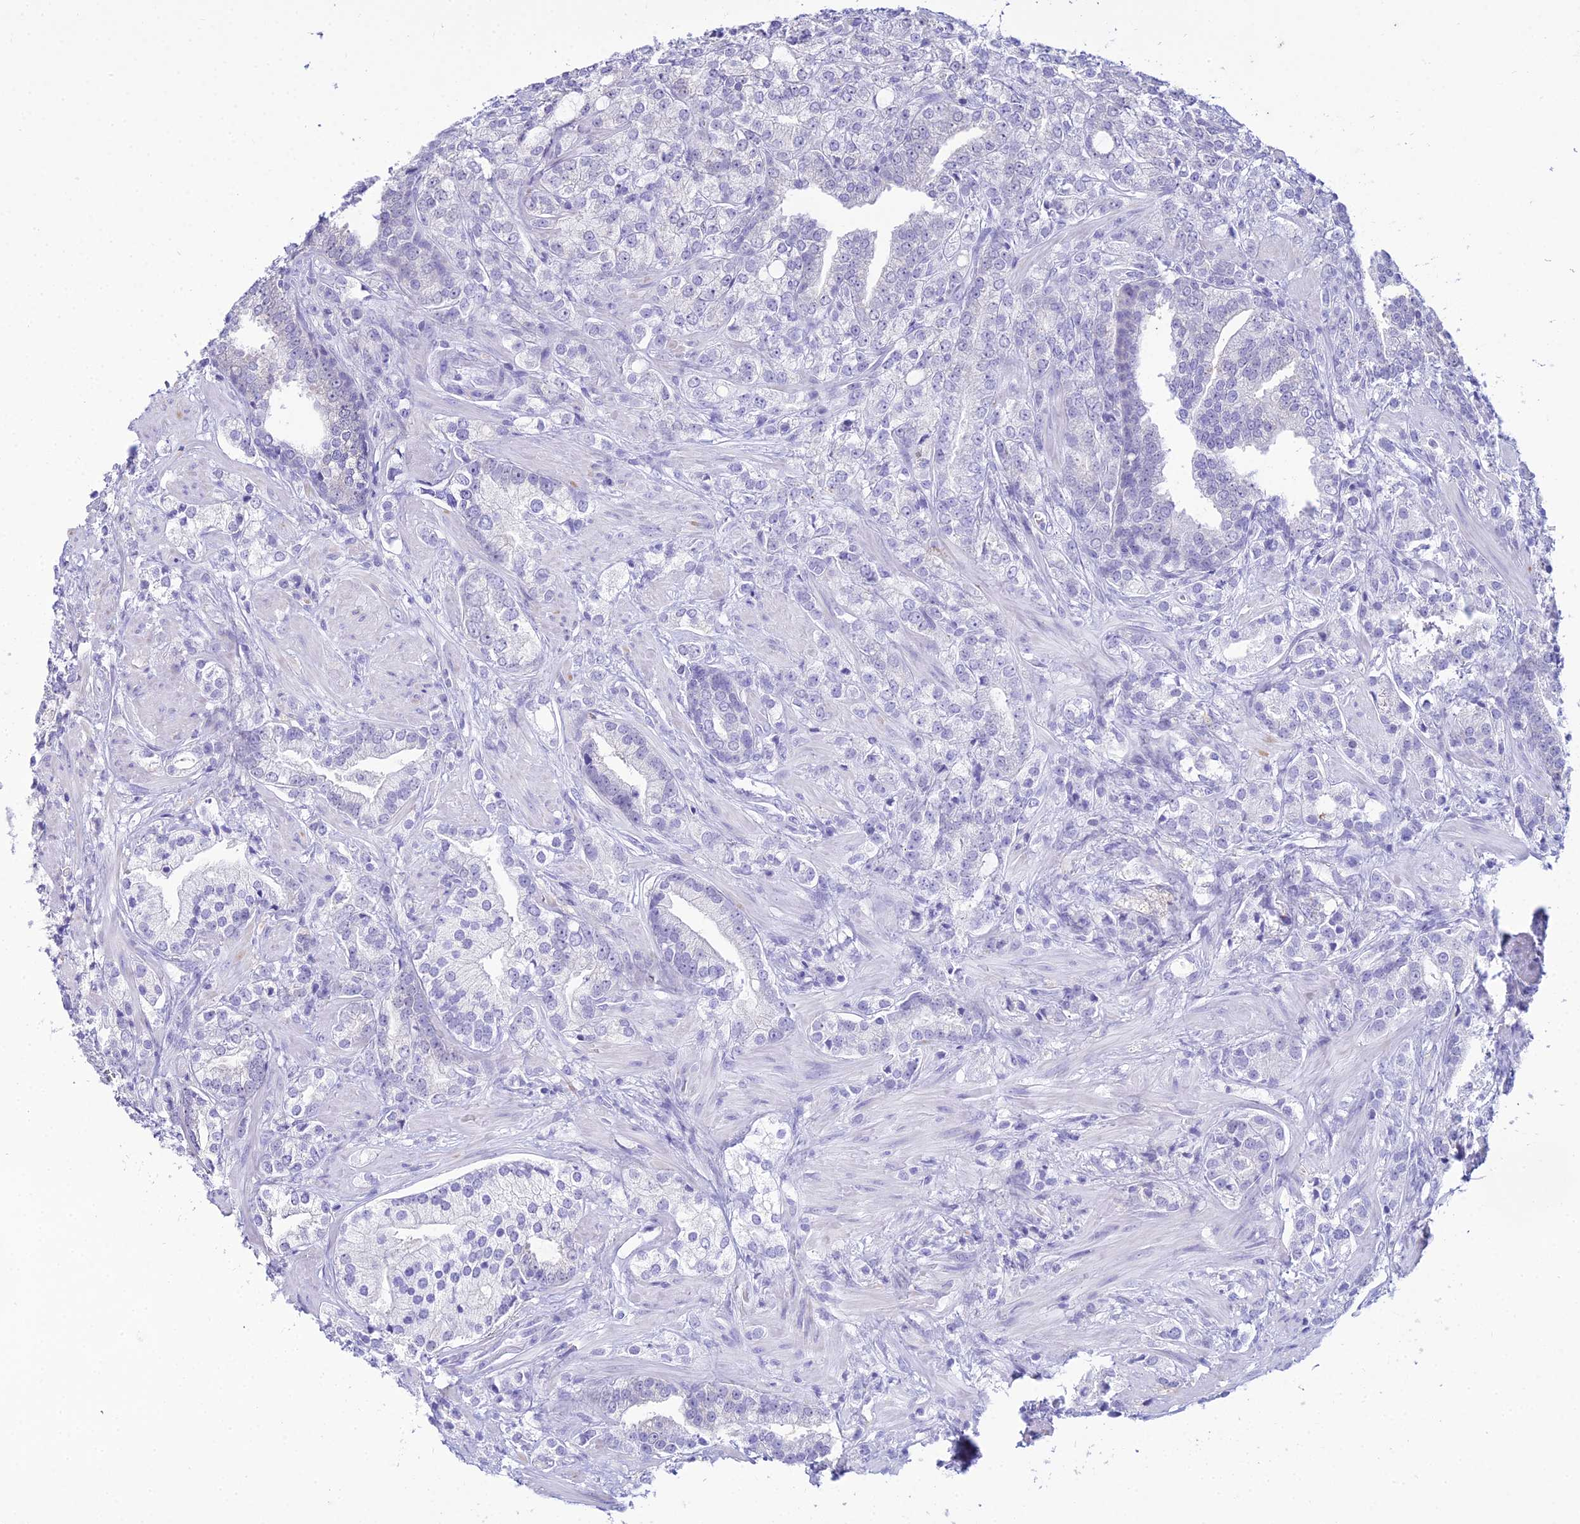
{"staining": {"intensity": "negative", "quantity": "none", "location": "none"}, "tissue": "prostate cancer", "cell_type": "Tumor cells", "image_type": "cancer", "snomed": [{"axis": "morphology", "description": "Adenocarcinoma, High grade"}, {"axis": "topography", "description": "Prostate"}], "caption": "Human prostate cancer stained for a protein using immunohistochemistry (IHC) displays no expression in tumor cells.", "gene": "ZMIZ1", "patient": {"sex": "male", "age": 50}}